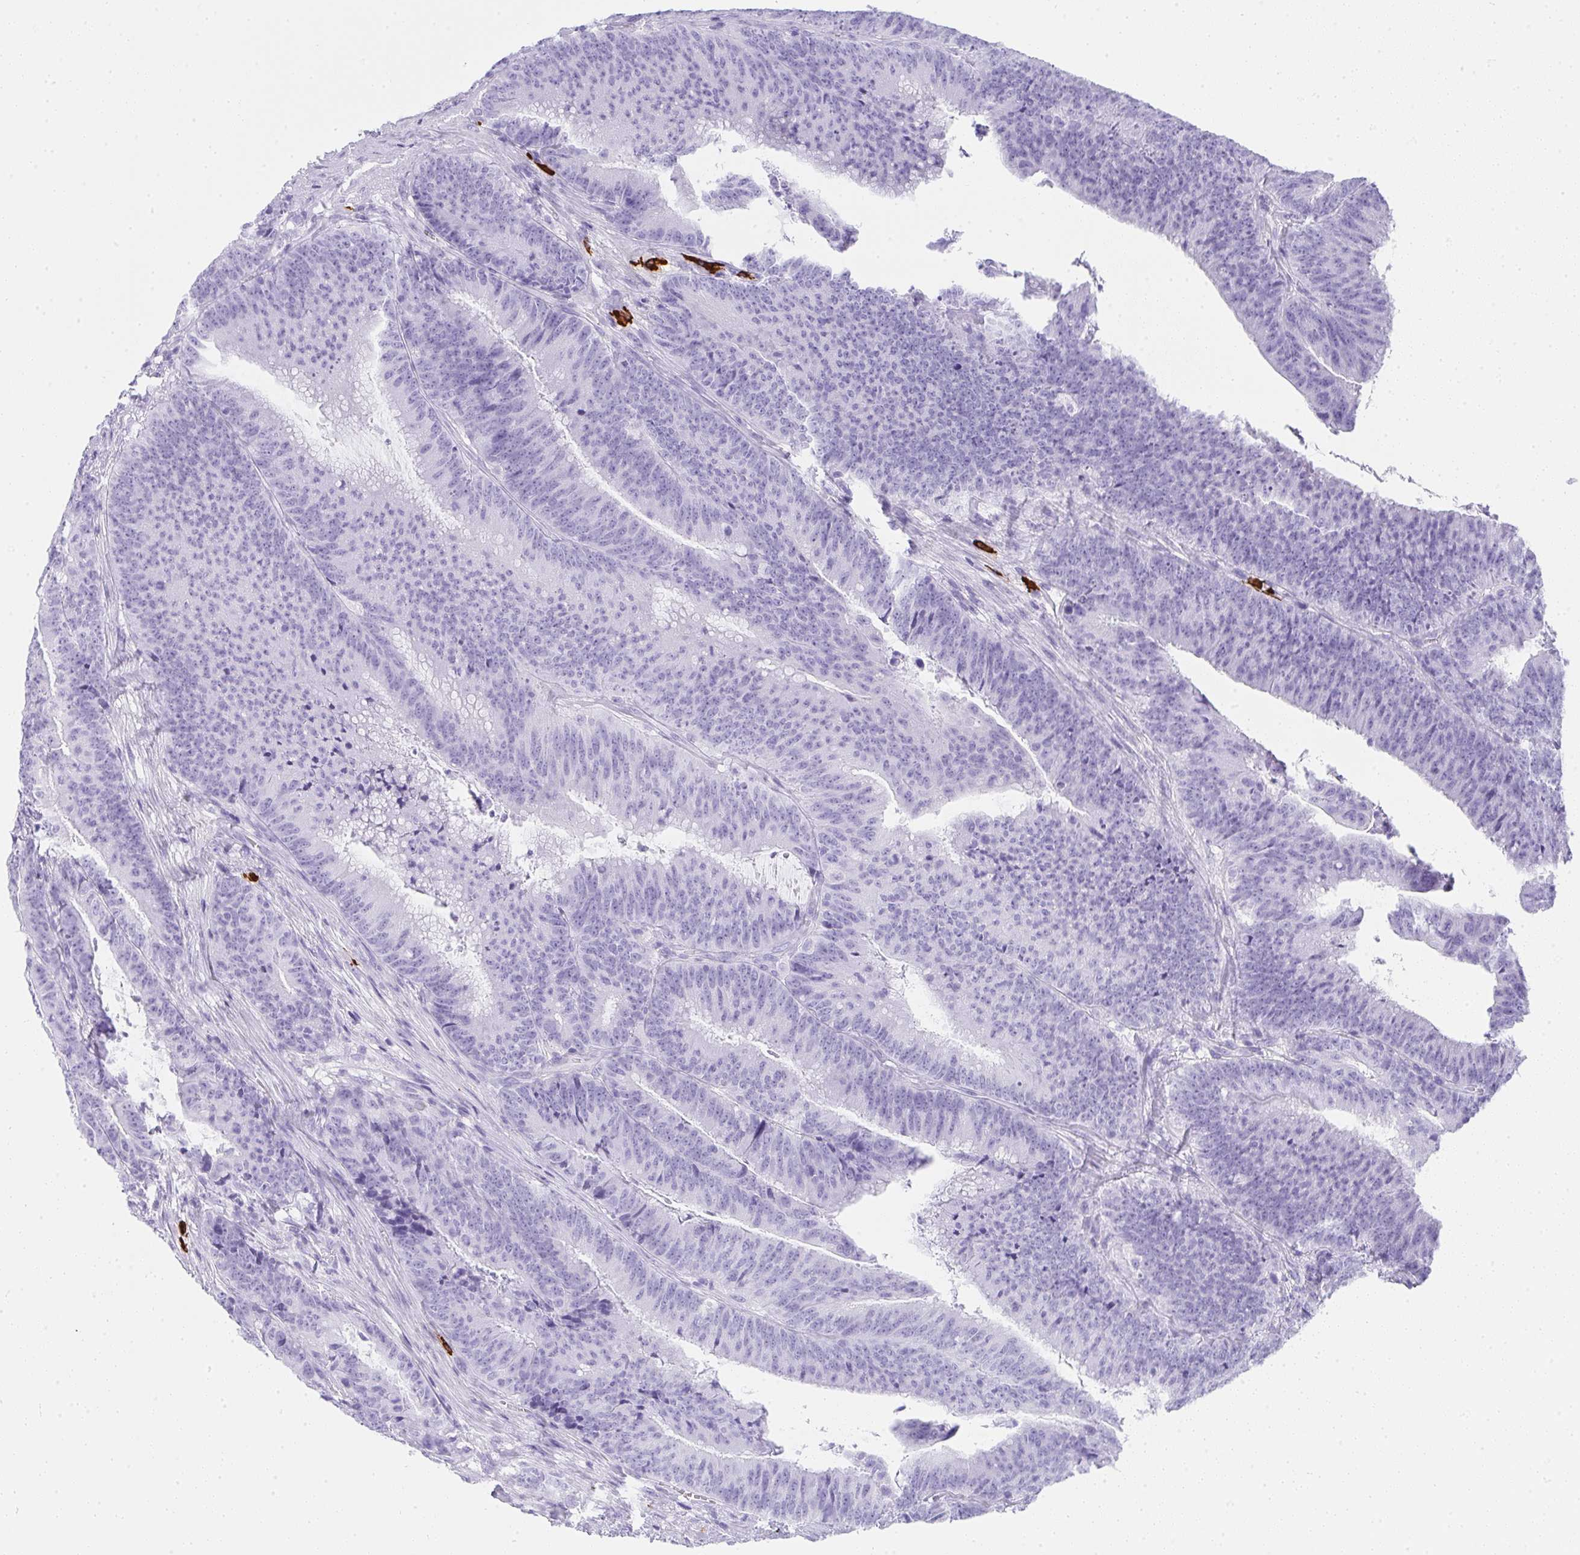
{"staining": {"intensity": "negative", "quantity": "none", "location": "none"}, "tissue": "colorectal cancer", "cell_type": "Tumor cells", "image_type": "cancer", "snomed": [{"axis": "morphology", "description": "Adenocarcinoma, NOS"}, {"axis": "topography", "description": "Colon"}], "caption": "Adenocarcinoma (colorectal) was stained to show a protein in brown. There is no significant expression in tumor cells.", "gene": "CDADC1", "patient": {"sex": "female", "age": 78}}